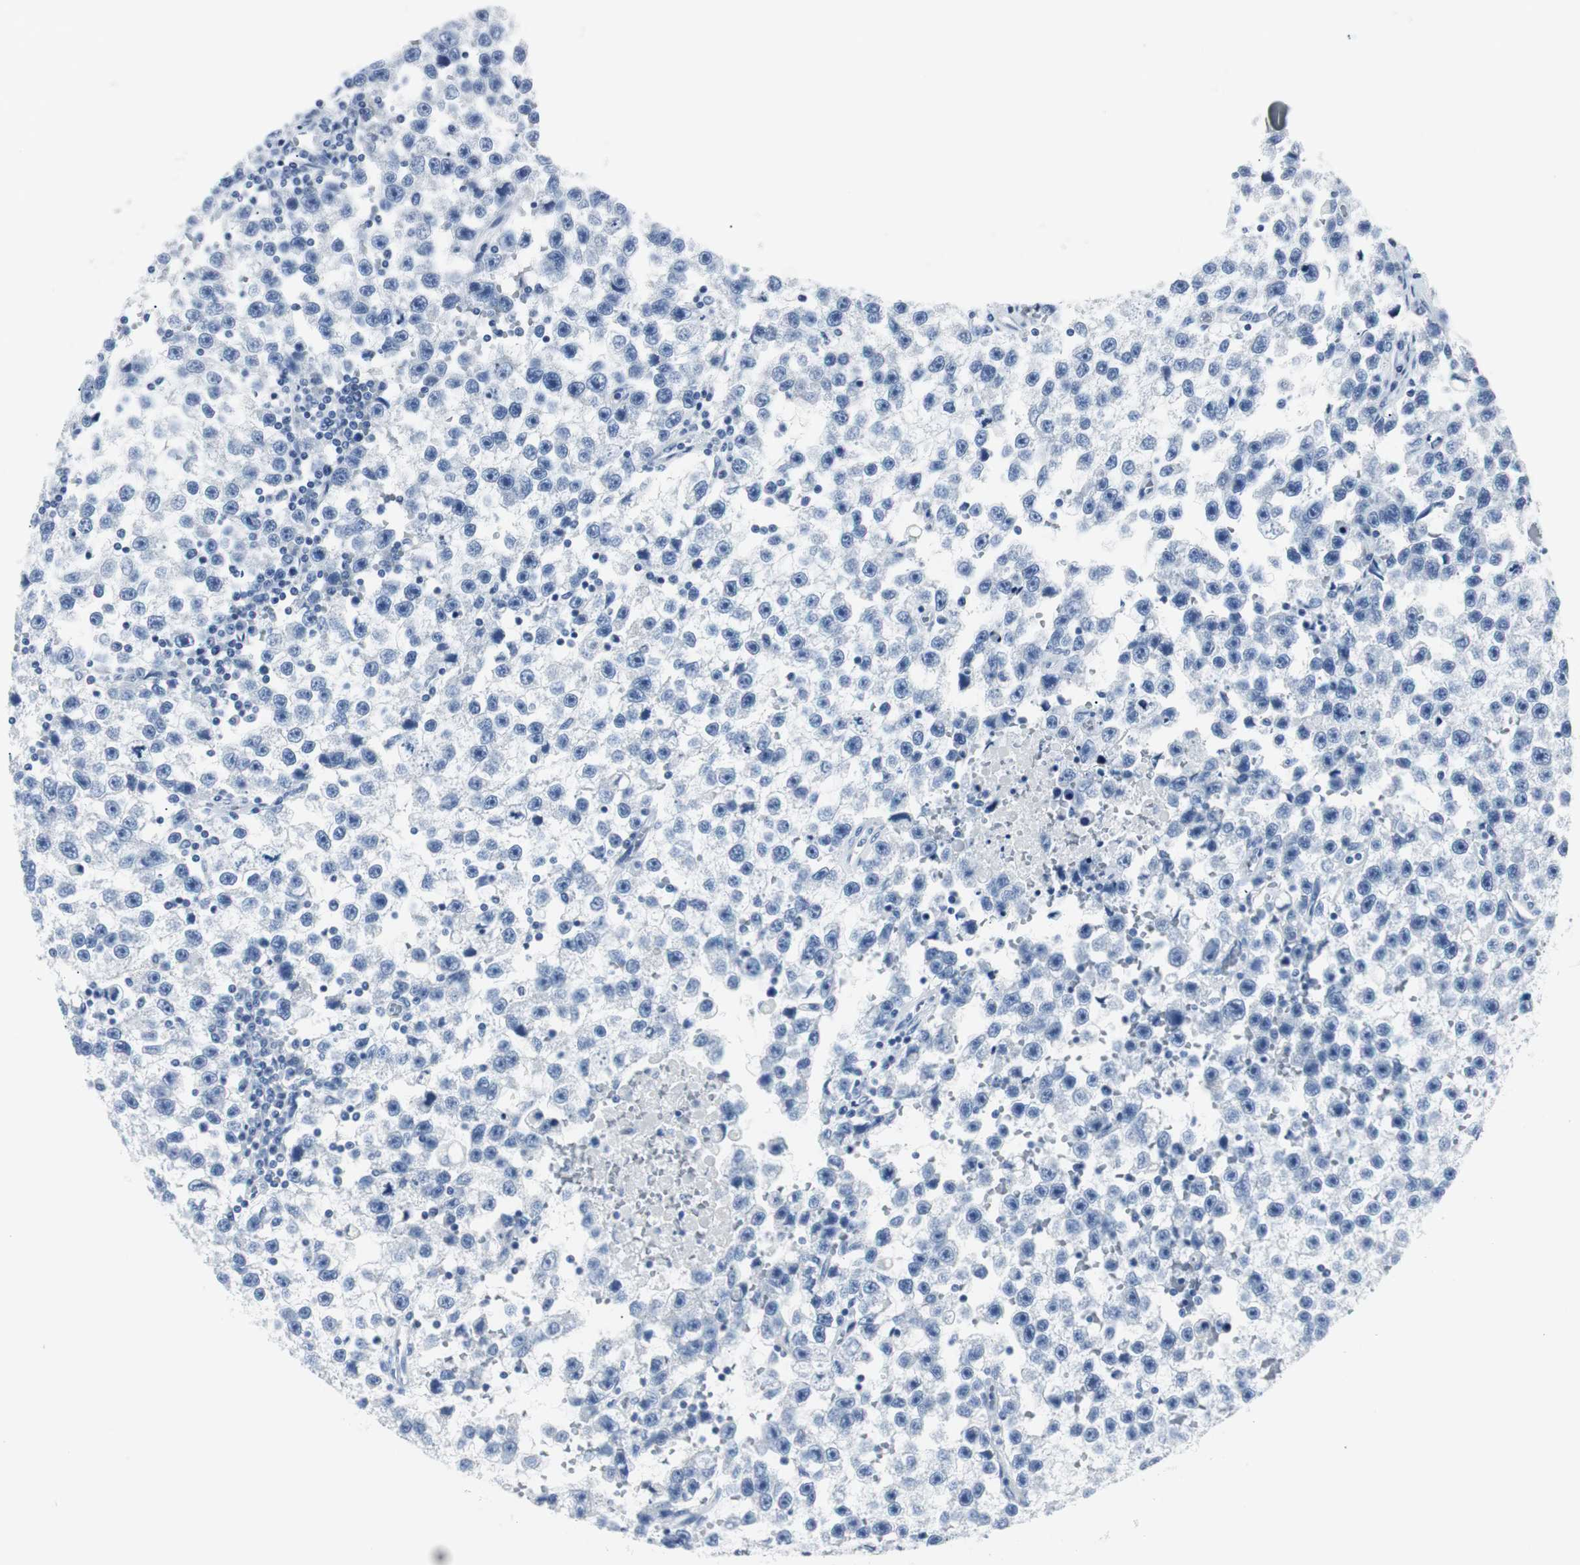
{"staining": {"intensity": "negative", "quantity": "none", "location": "none"}, "tissue": "testis cancer", "cell_type": "Tumor cells", "image_type": "cancer", "snomed": [{"axis": "morphology", "description": "Seminoma, NOS"}, {"axis": "topography", "description": "Testis"}], "caption": "This is an IHC image of seminoma (testis). There is no positivity in tumor cells.", "gene": "GAP43", "patient": {"sex": "male", "age": 33}}